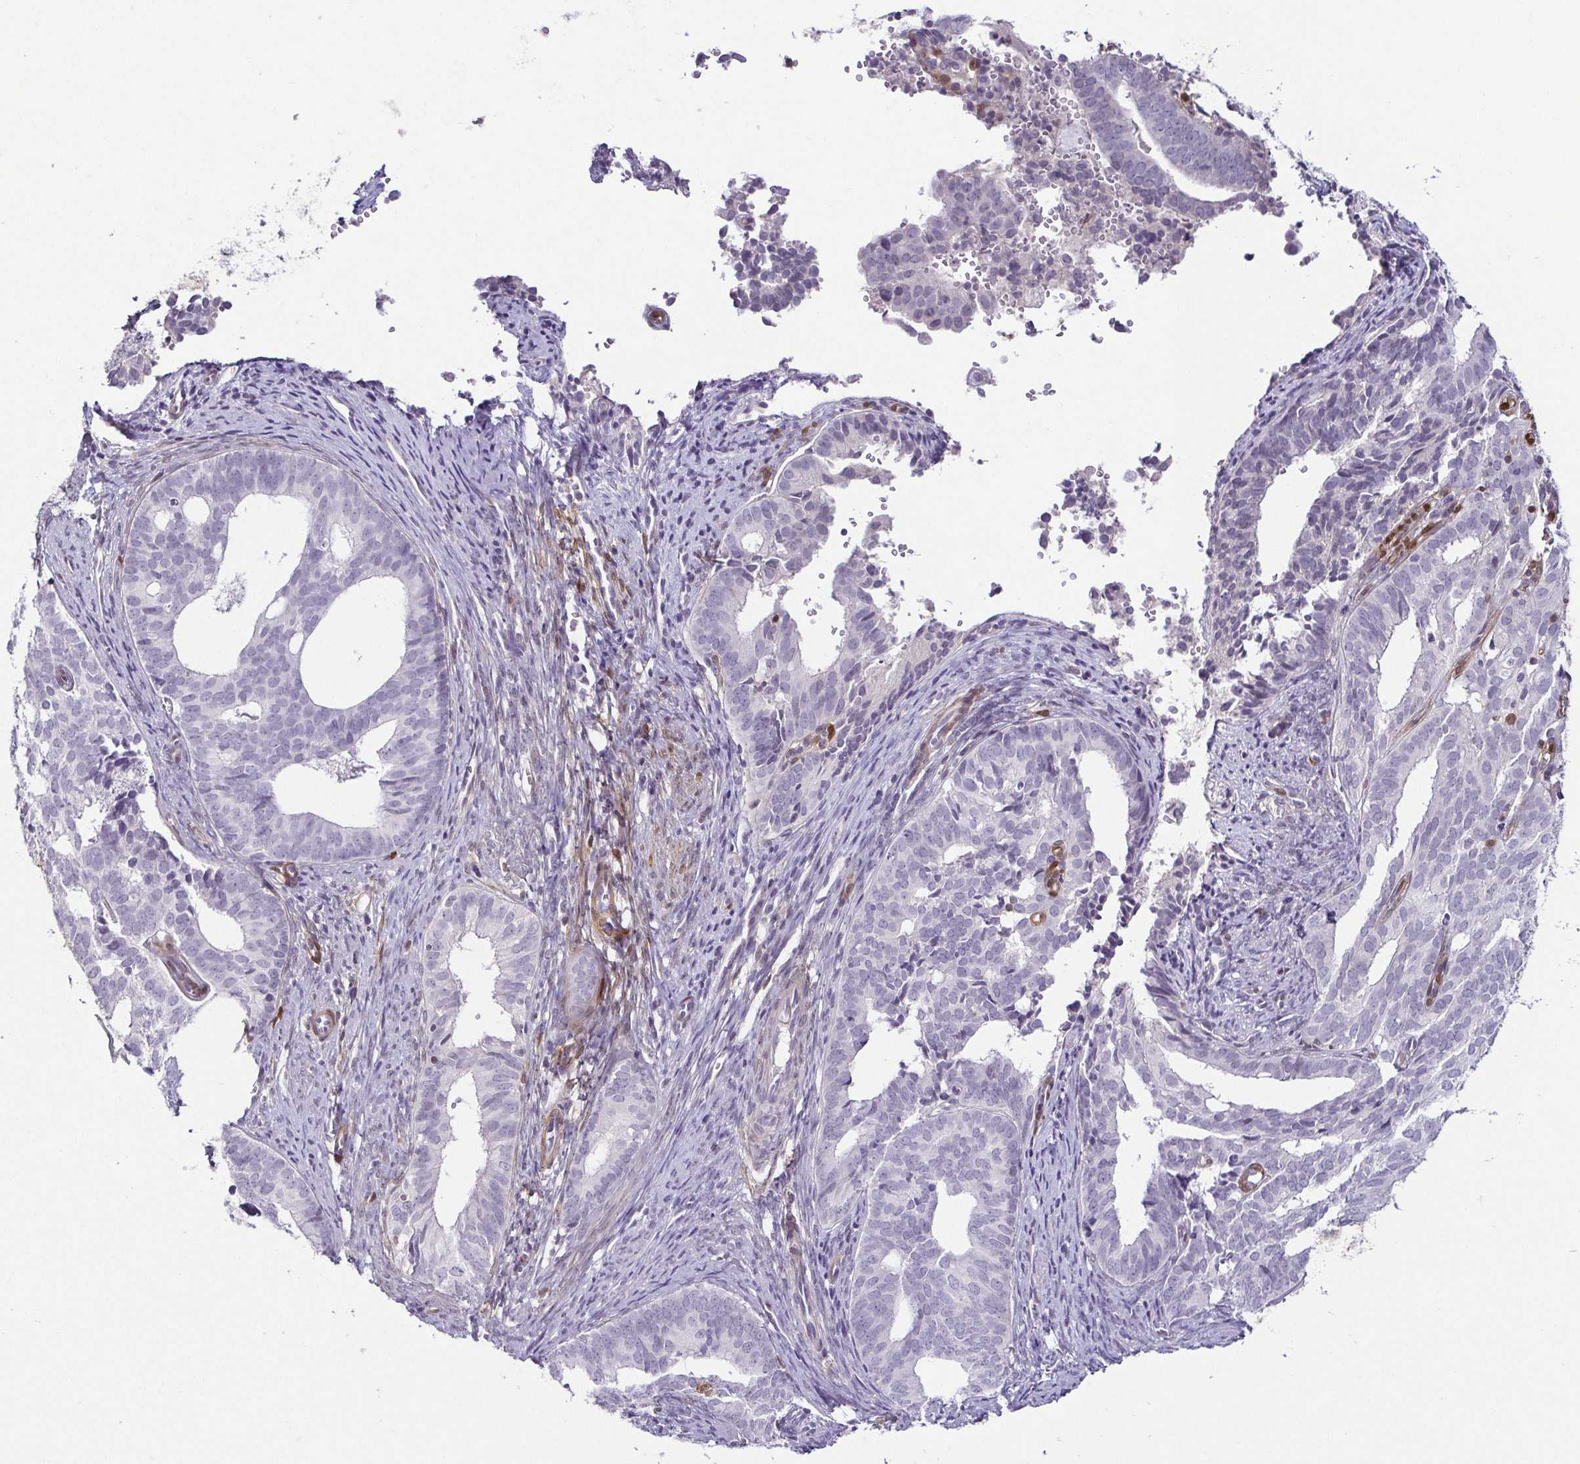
{"staining": {"intensity": "negative", "quantity": "none", "location": "none"}, "tissue": "endometrial cancer", "cell_type": "Tumor cells", "image_type": "cancer", "snomed": [{"axis": "morphology", "description": "Adenocarcinoma, NOS"}, {"axis": "topography", "description": "Endometrium"}], "caption": "This image is of adenocarcinoma (endometrial) stained with immunohistochemistry (IHC) to label a protein in brown with the nuclei are counter-stained blue. There is no expression in tumor cells.", "gene": "HOPX", "patient": {"sex": "female", "age": 75}}